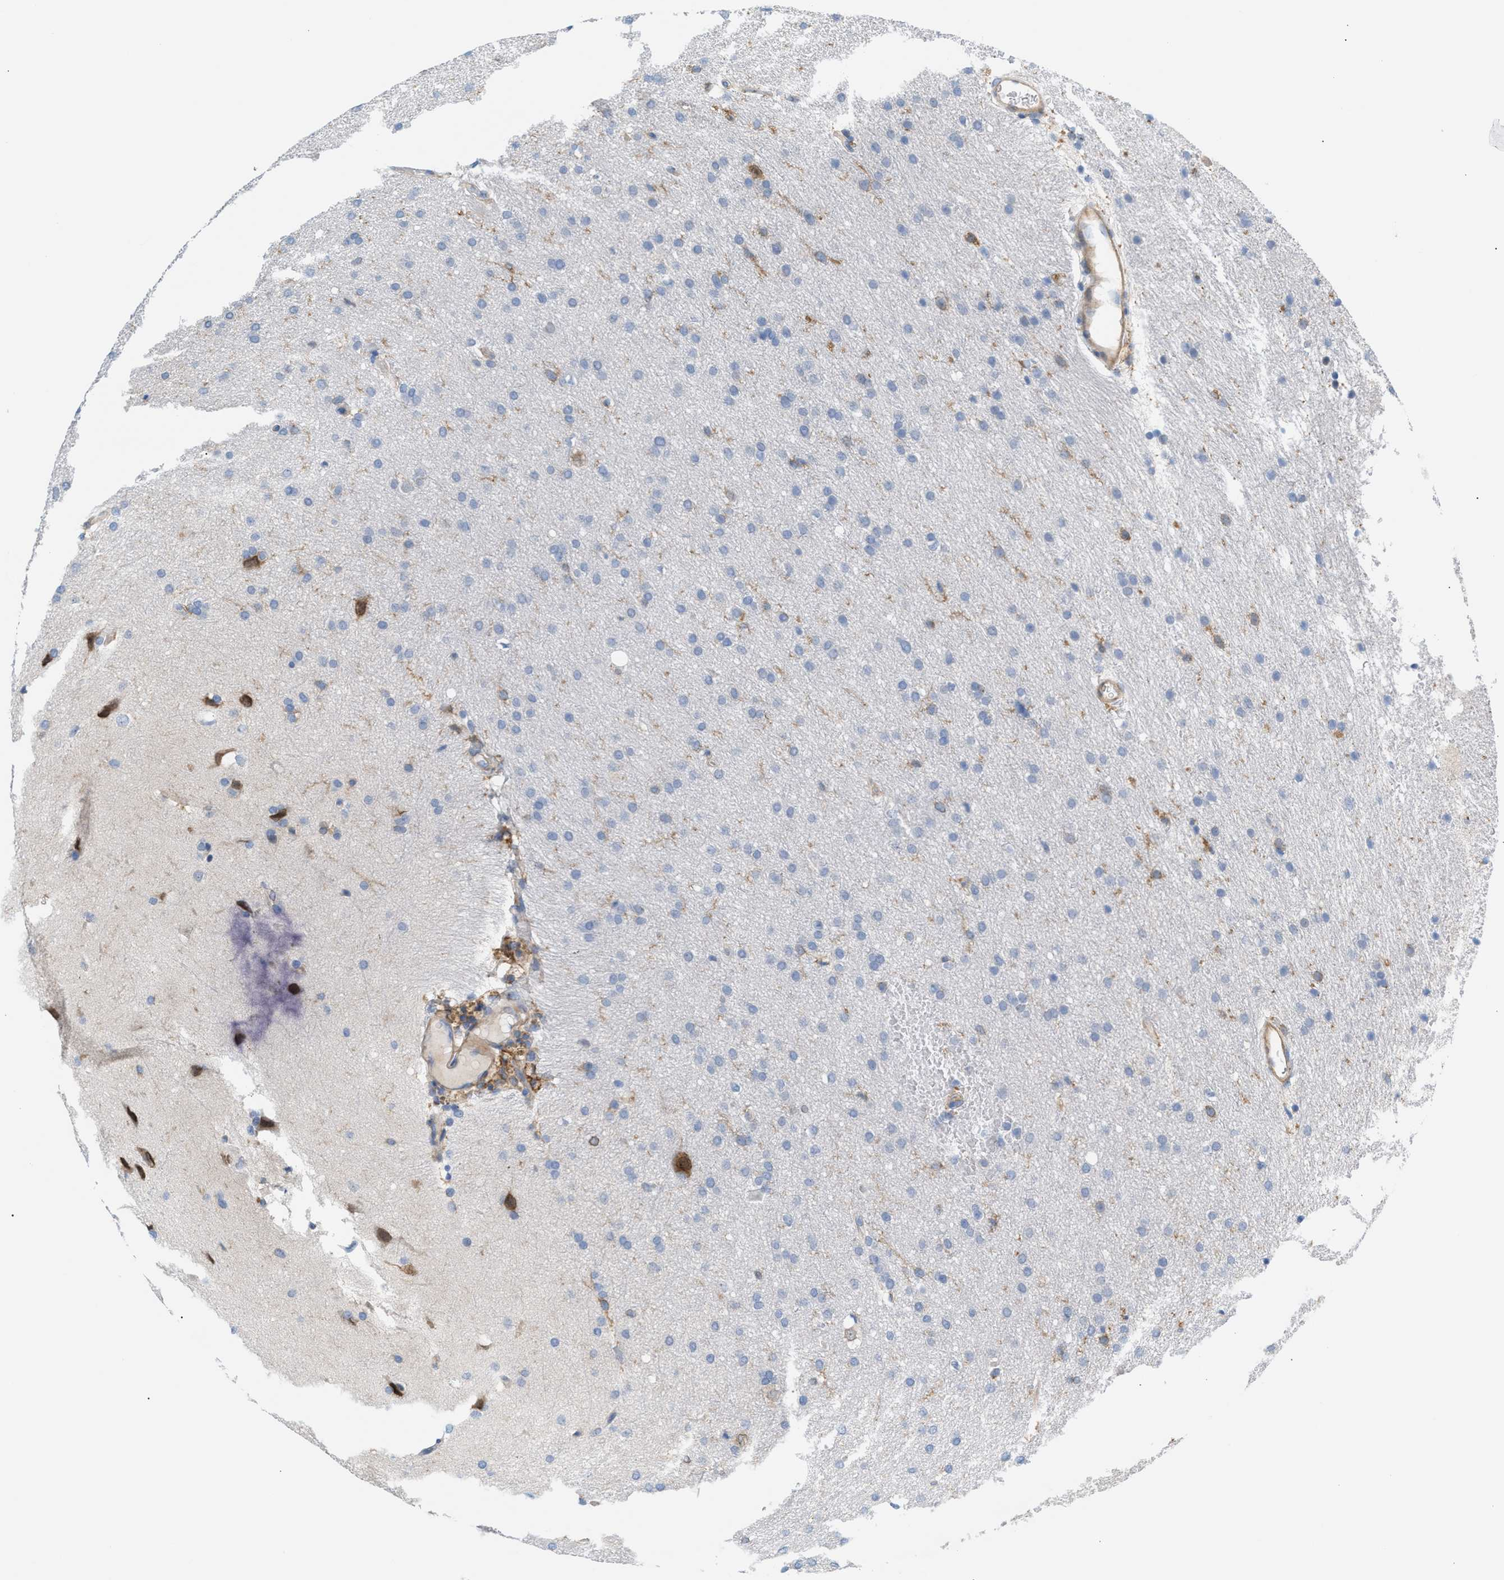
{"staining": {"intensity": "moderate", "quantity": "<25%", "location": "cytoplasmic/membranous"}, "tissue": "glioma", "cell_type": "Tumor cells", "image_type": "cancer", "snomed": [{"axis": "morphology", "description": "Glioma, malignant, Low grade"}, {"axis": "topography", "description": "Brain"}], "caption": "A brown stain labels moderate cytoplasmic/membranous staining of a protein in human glioma tumor cells.", "gene": "LRCH1", "patient": {"sex": "female", "age": 37}}